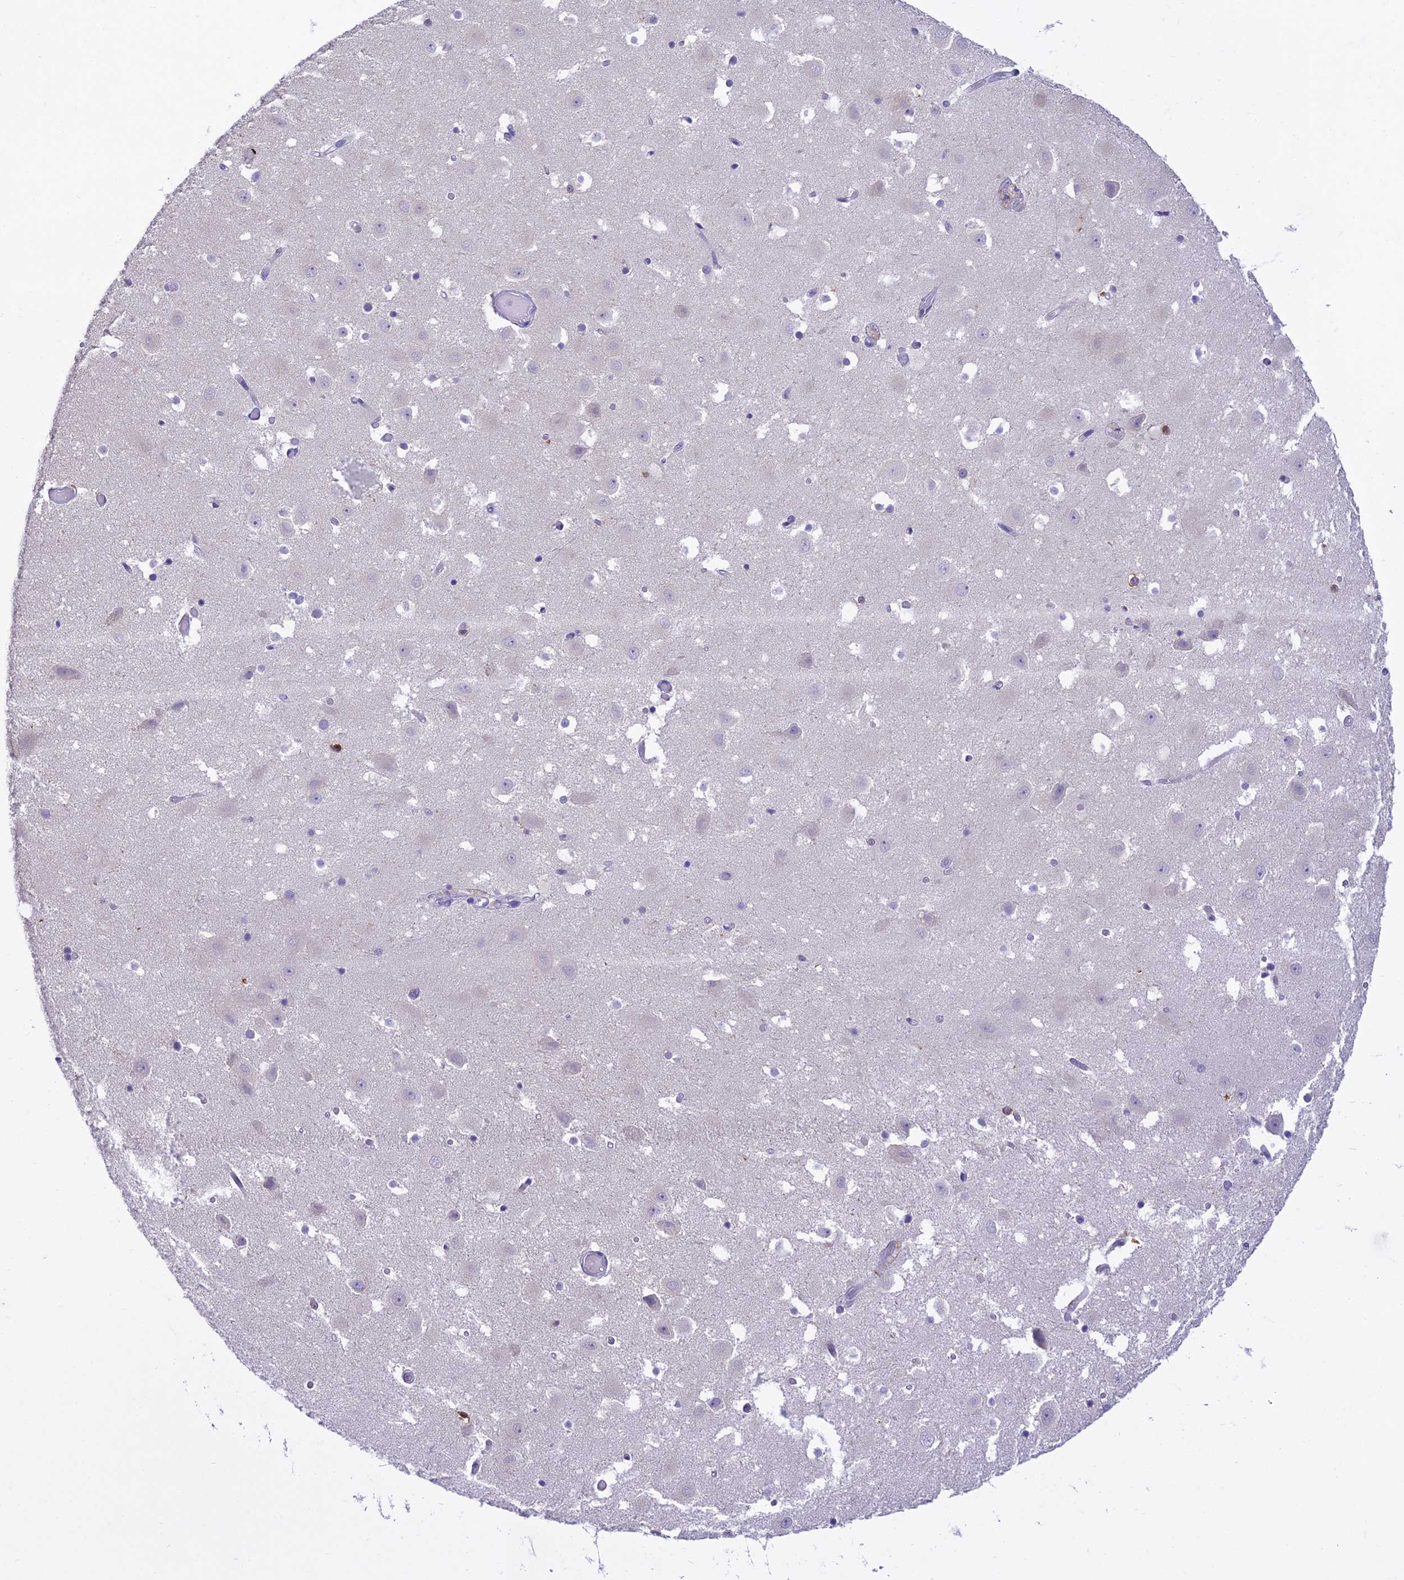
{"staining": {"intensity": "negative", "quantity": "none", "location": "none"}, "tissue": "hippocampus", "cell_type": "Glial cells", "image_type": "normal", "snomed": [{"axis": "morphology", "description": "Normal tissue, NOS"}, {"axis": "topography", "description": "Hippocampus"}], "caption": "A high-resolution micrograph shows IHC staining of unremarkable hippocampus, which shows no significant positivity in glial cells.", "gene": "UBE2G1", "patient": {"sex": "female", "age": 52}}